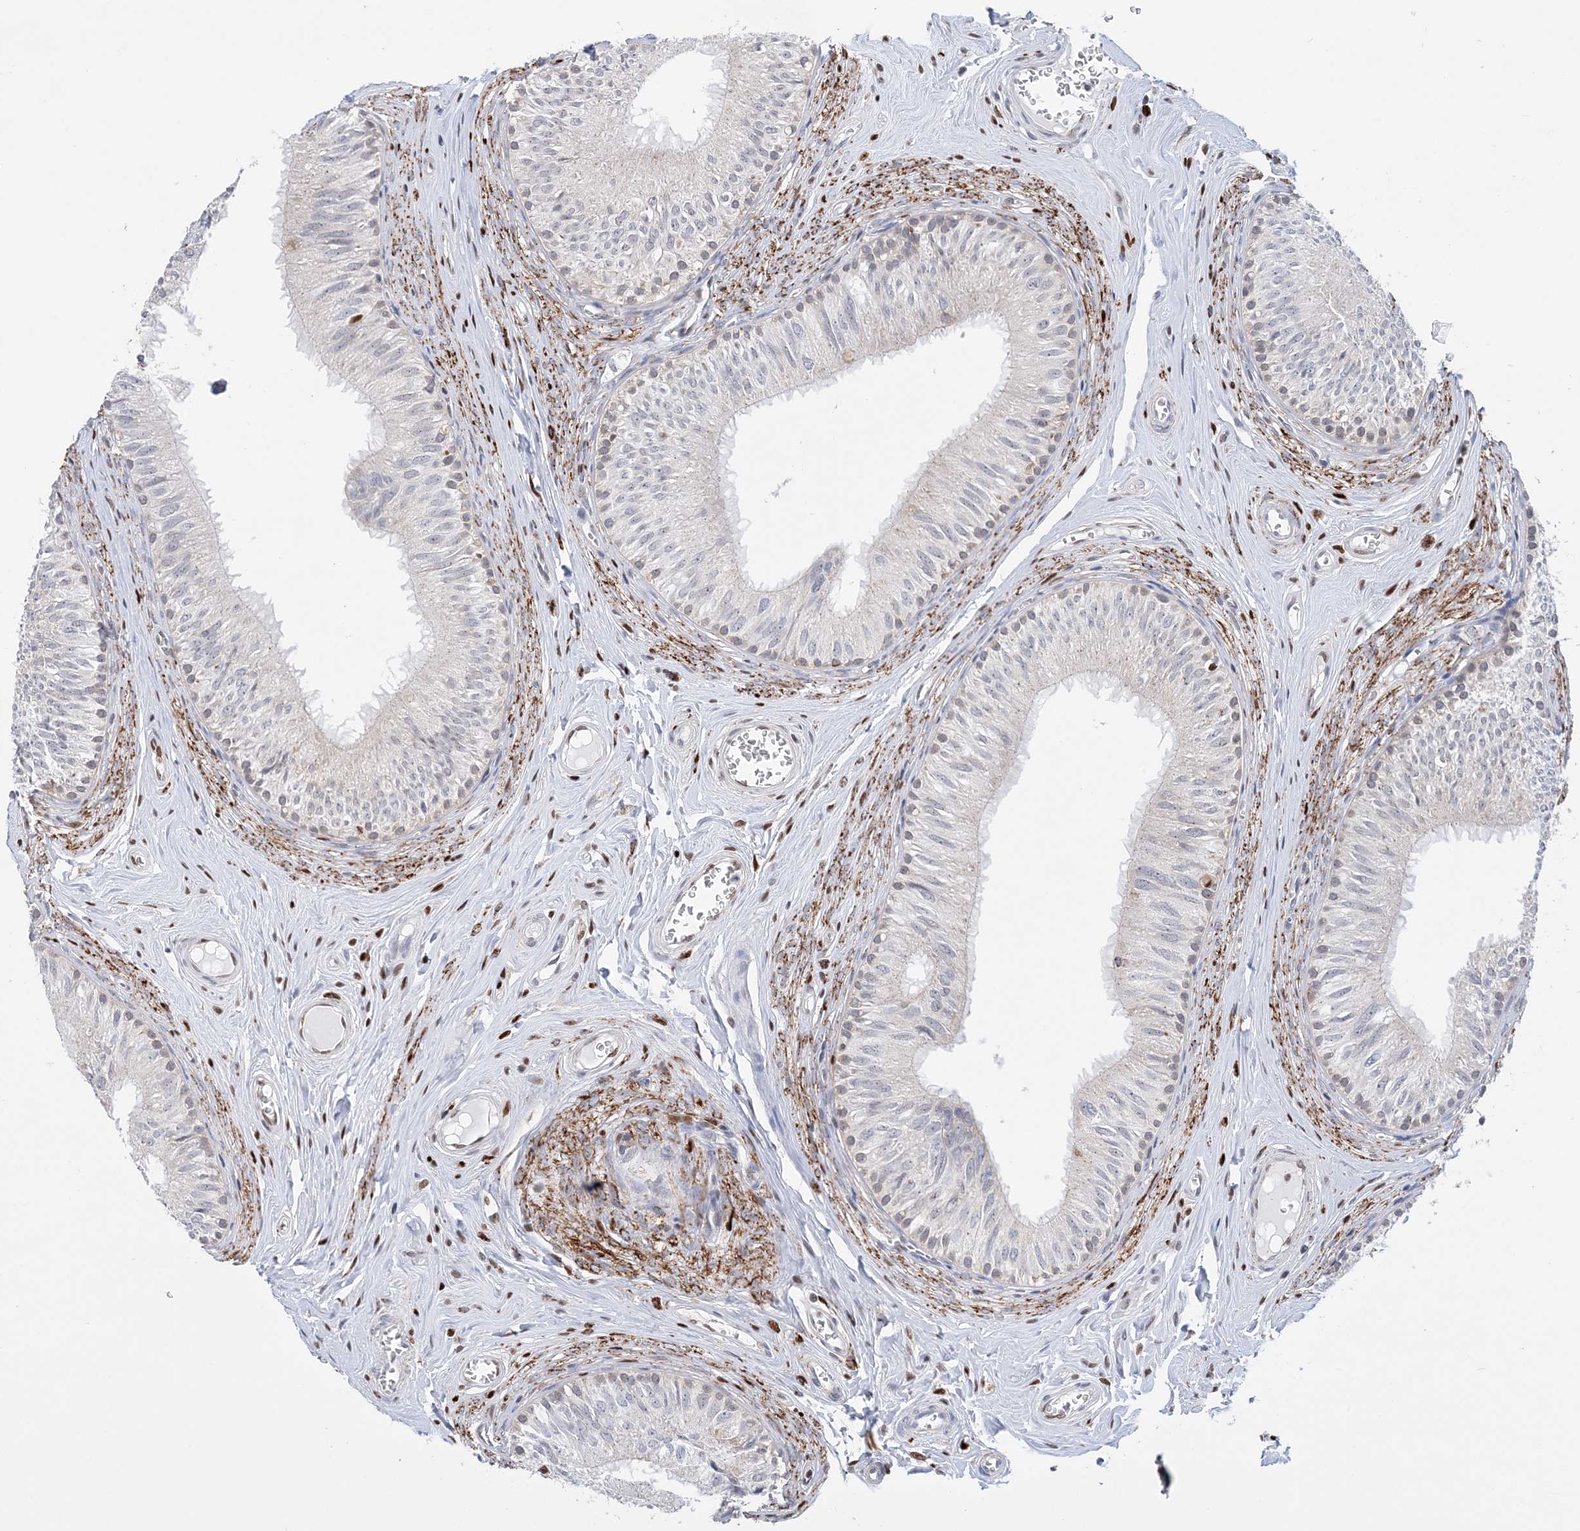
{"staining": {"intensity": "weak", "quantity": "<25%", "location": "cytoplasmic/membranous"}, "tissue": "epididymis", "cell_type": "Glandular cells", "image_type": "normal", "snomed": [{"axis": "morphology", "description": "Normal tissue, NOS"}, {"axis": "topography", "description": "Epididymis"}], "caption": "The photomicrograph demonstrates no significant staining in glandular cells of epididymis.", "gene": "NIT2", "patient": {"sex": "male", "age": 46}}